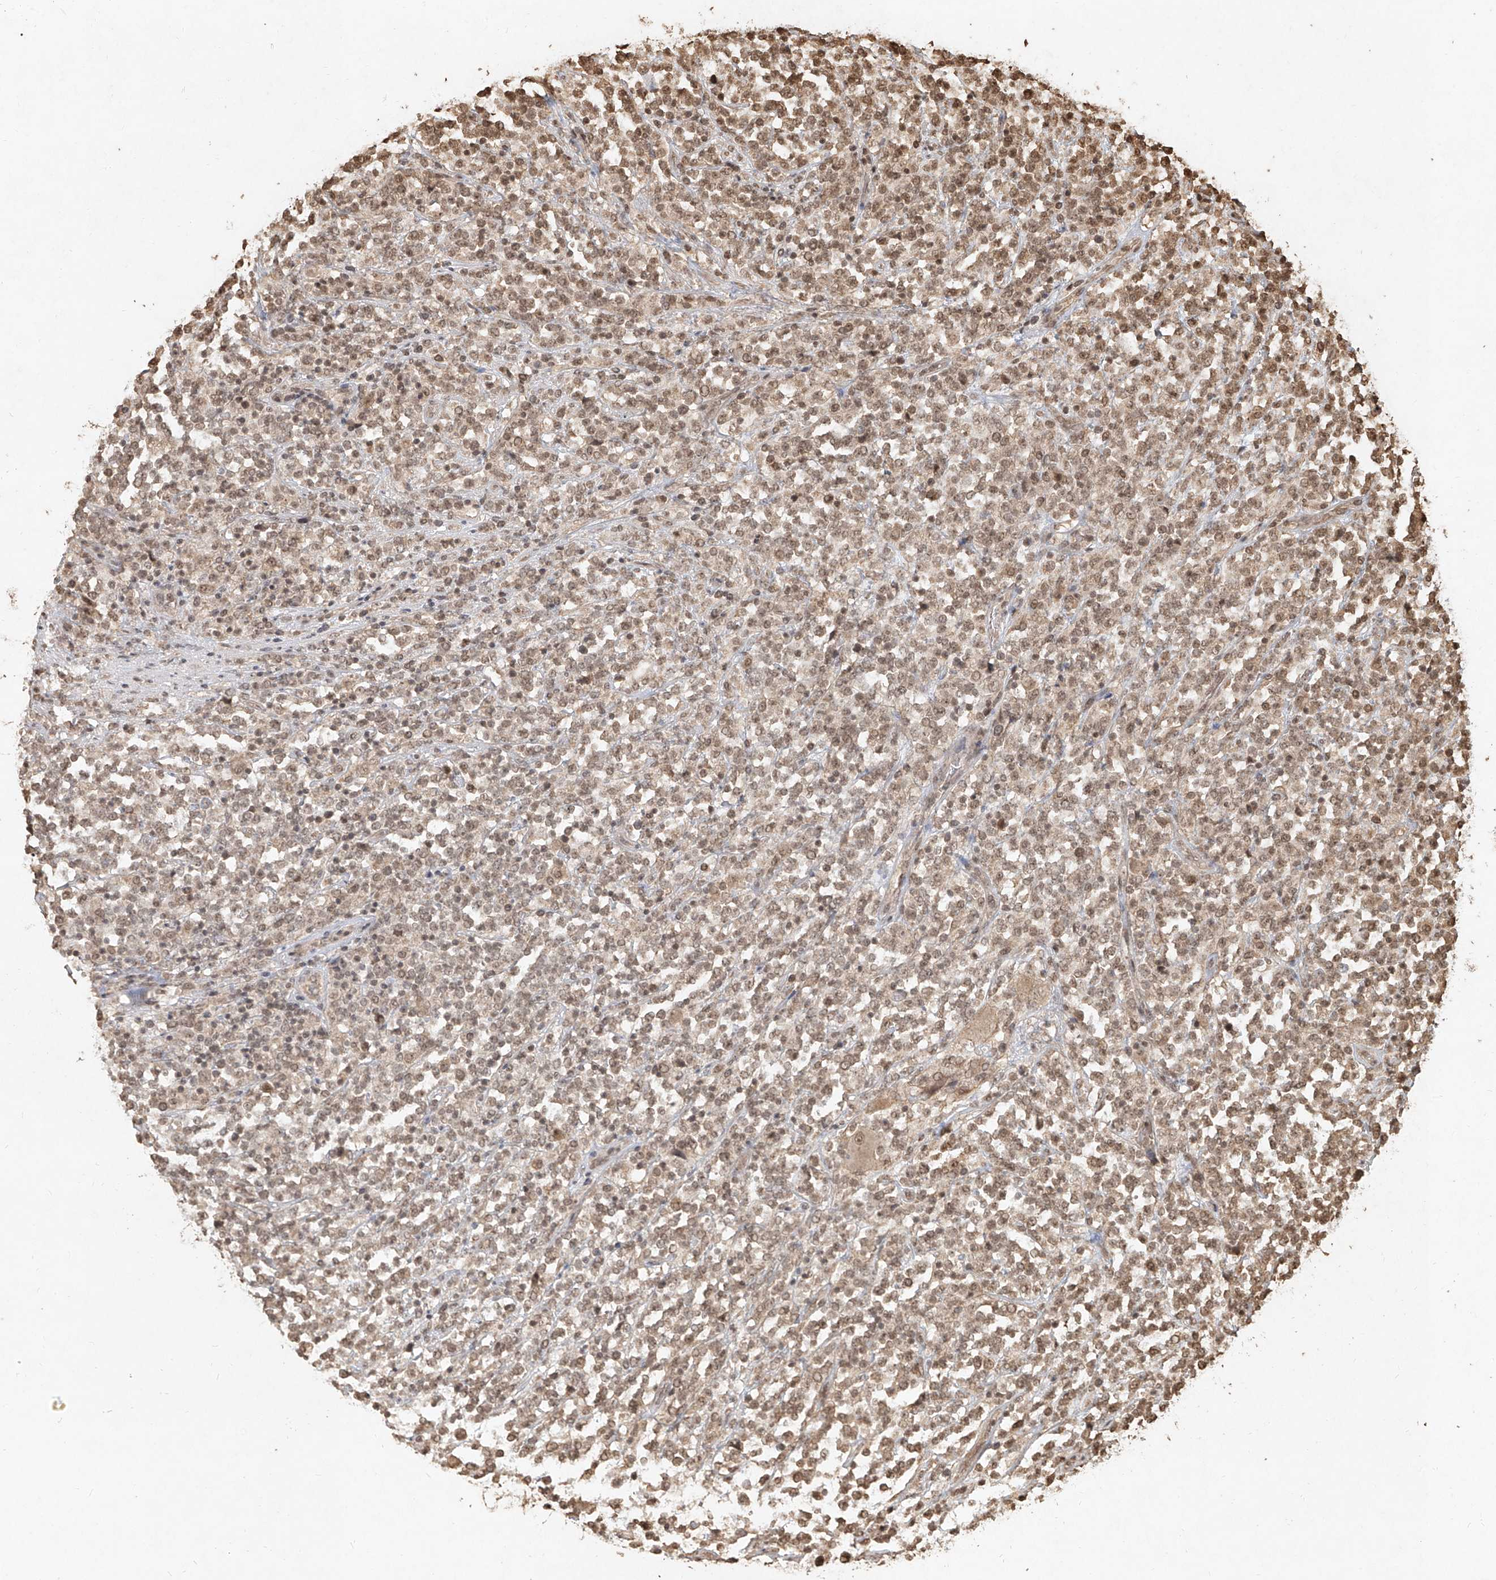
{"staining": {"intensity": "weak", "quantity": ">75%", "location": "cytoplasmic/membranous,nuclear"}, "tissue": "lymphoma", "cell_type": "Tumor cells", "image_type": "cancer", "snomed": [{"axis": "morphology", "description": "Malignant lymphoma, non-Hodgkin's type, High grade"}, {"axis": "topography", "description": "Soft tissue"}], "caption": "DAB immunohistochemical staining of malignant lymphoma, non-Hodgkin's type (high-grade) reveals weak cytoplasmic/membranous and nuclear protein staining in about >75% of tumor cells.", "gene": "UBE2K", "patient": {"sex": "male", "age": 18}}